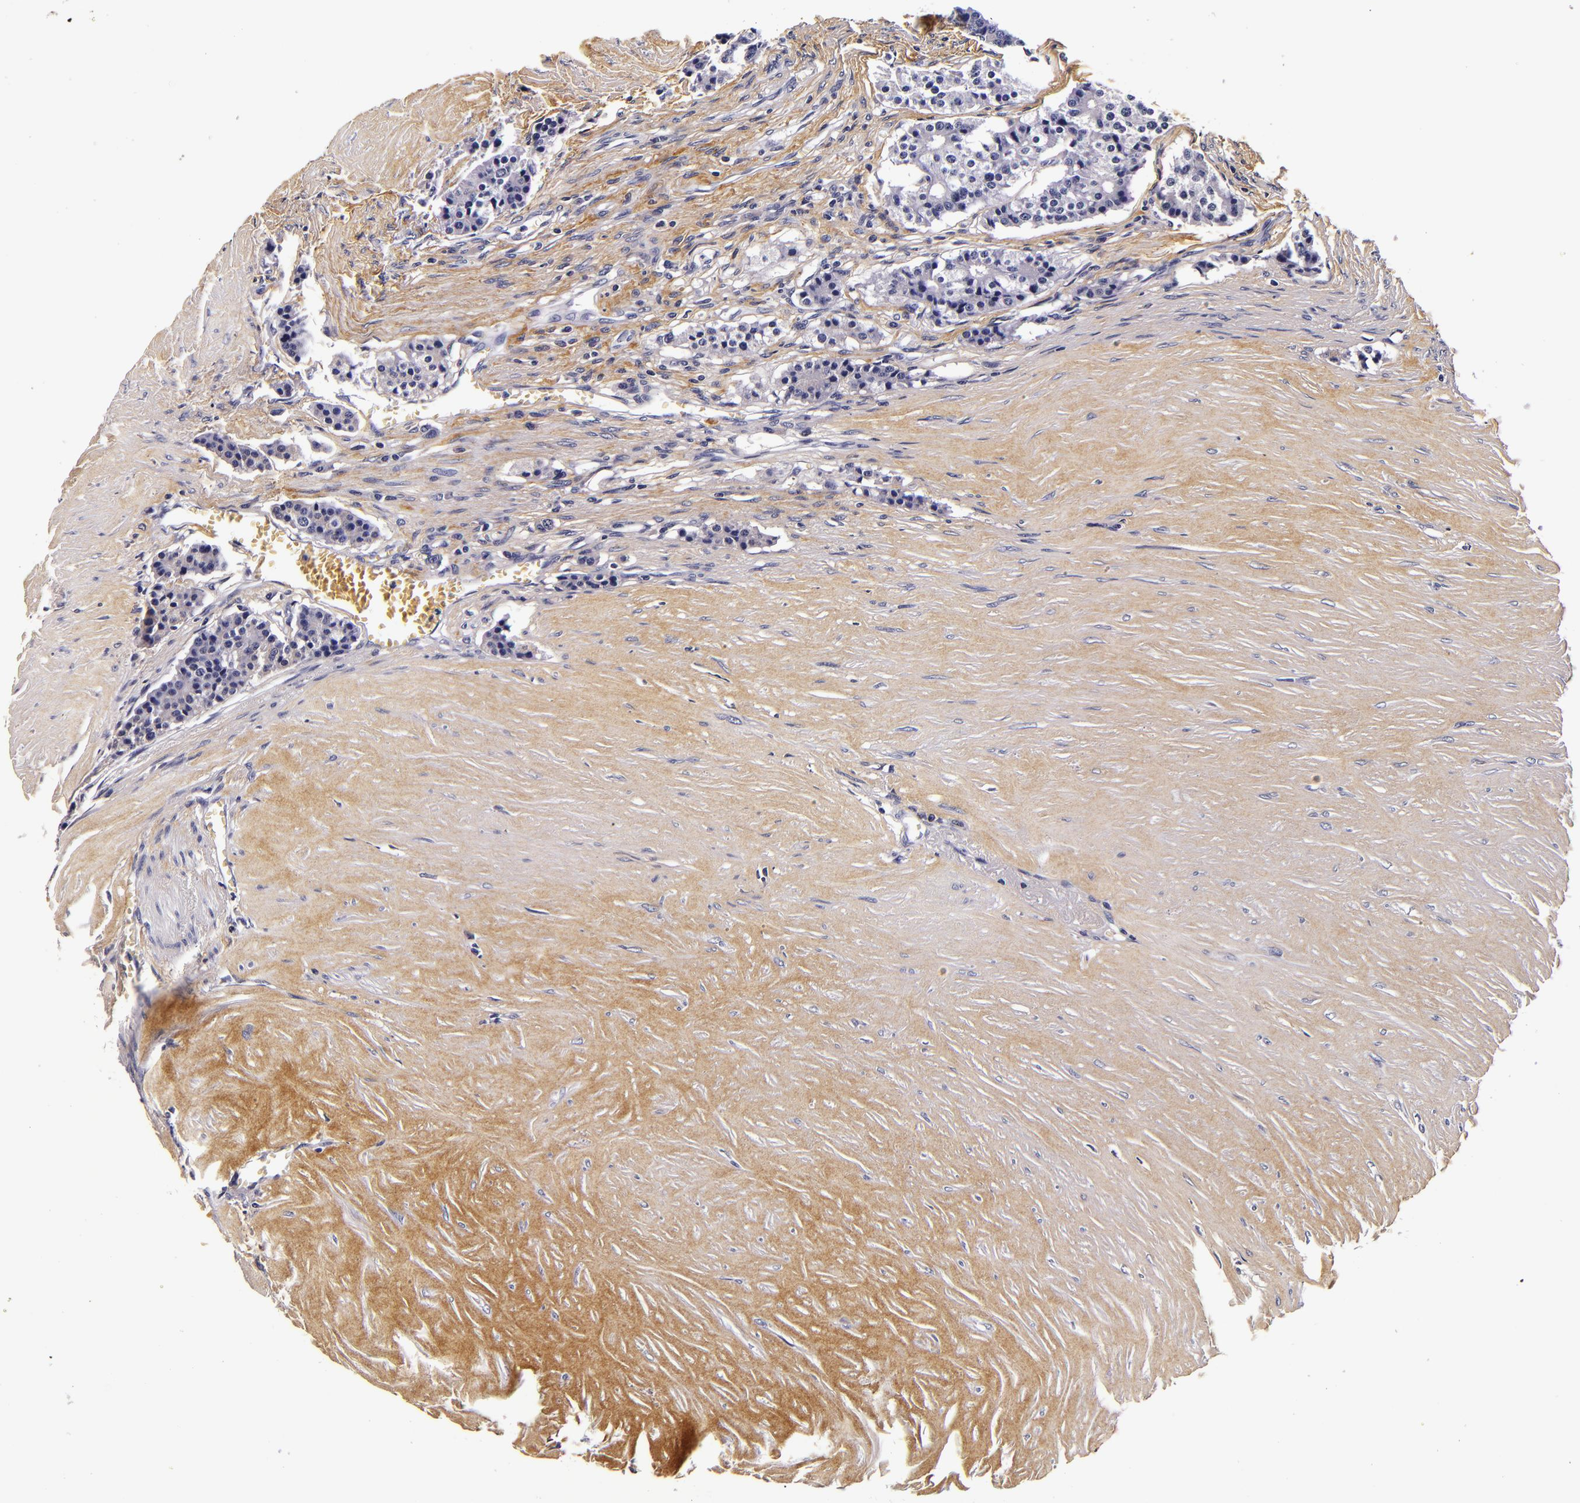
{"staining": {"intensity": "negative", "quantity": "none", "location": "none"}, "tissue": "carcinoid", "cell_type": "Tumor cells", "image_type": "cancer", "snomed": [{"axis": "morphology", "description": "Carcinoid, malignant, NOS"}, {"axis": "topography", "description": "Small intestine"}], "caption": "Tumor cells show no significant protein positivity in carcinoid.", "gene": "FBN1", "patient": {"sex": "male", "age": 63}}